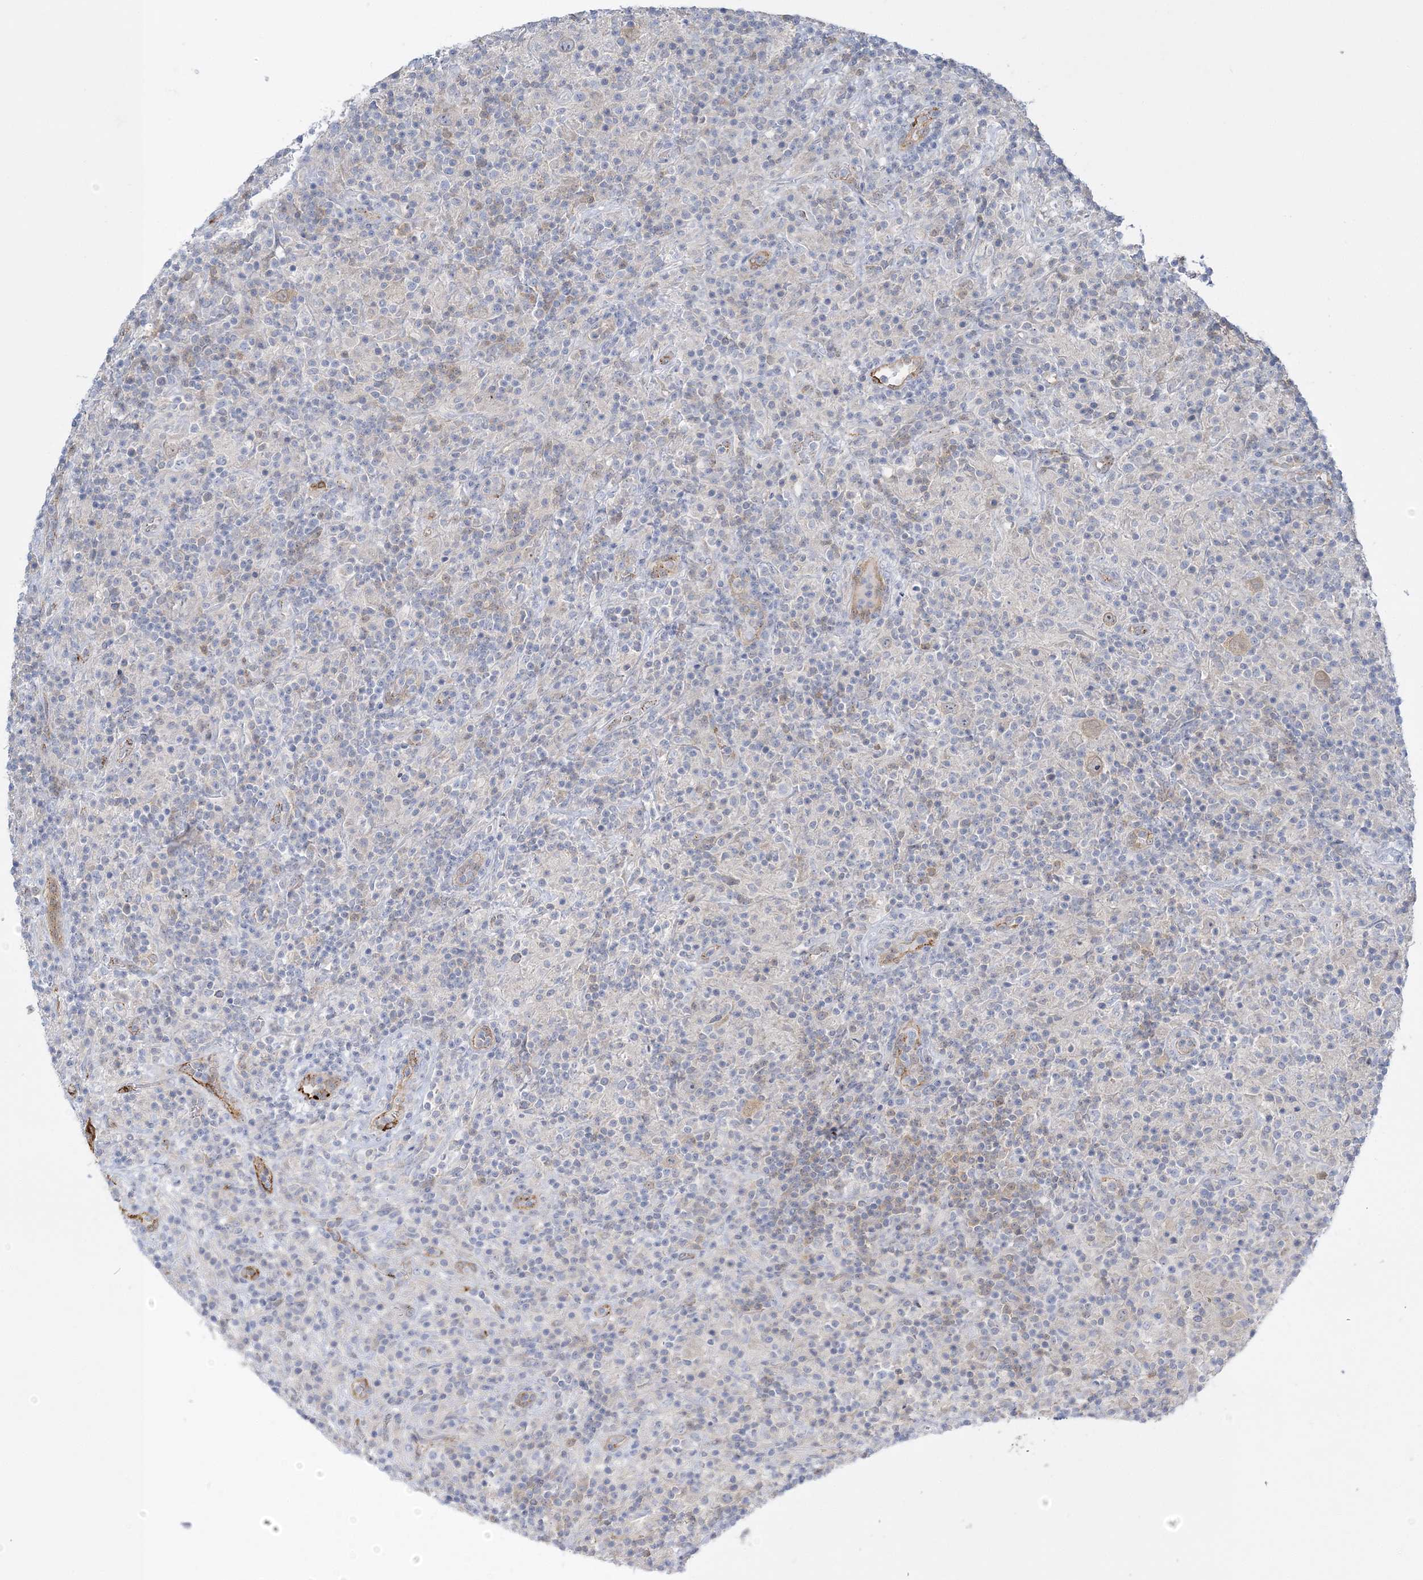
{"staining": {"intensity": "weak", "quantity": "25%-75%", "location": "cytoplasmic/membranous"}, "tissue": "lymphoma", "cell_type": "Tumor cells", "image_type": "cancer", "snomed": [{"axis": "morphology", "description": "Hodgkin's disease, NOS"}, {"axis": "topography", "description": "Lymph node"}], "caption": "IHC micrograph of neoplastic tissue: Hodgkin's disease stained using immunohistochemistry exhibits low levels of weak protein expression localized specifically in the cytoplasmic/membranous of tumor cells, appearing as a cytoplasmic/membranous brown color.", "gene": "INPP1", "patient": {"sex": "male", "age": 70}}